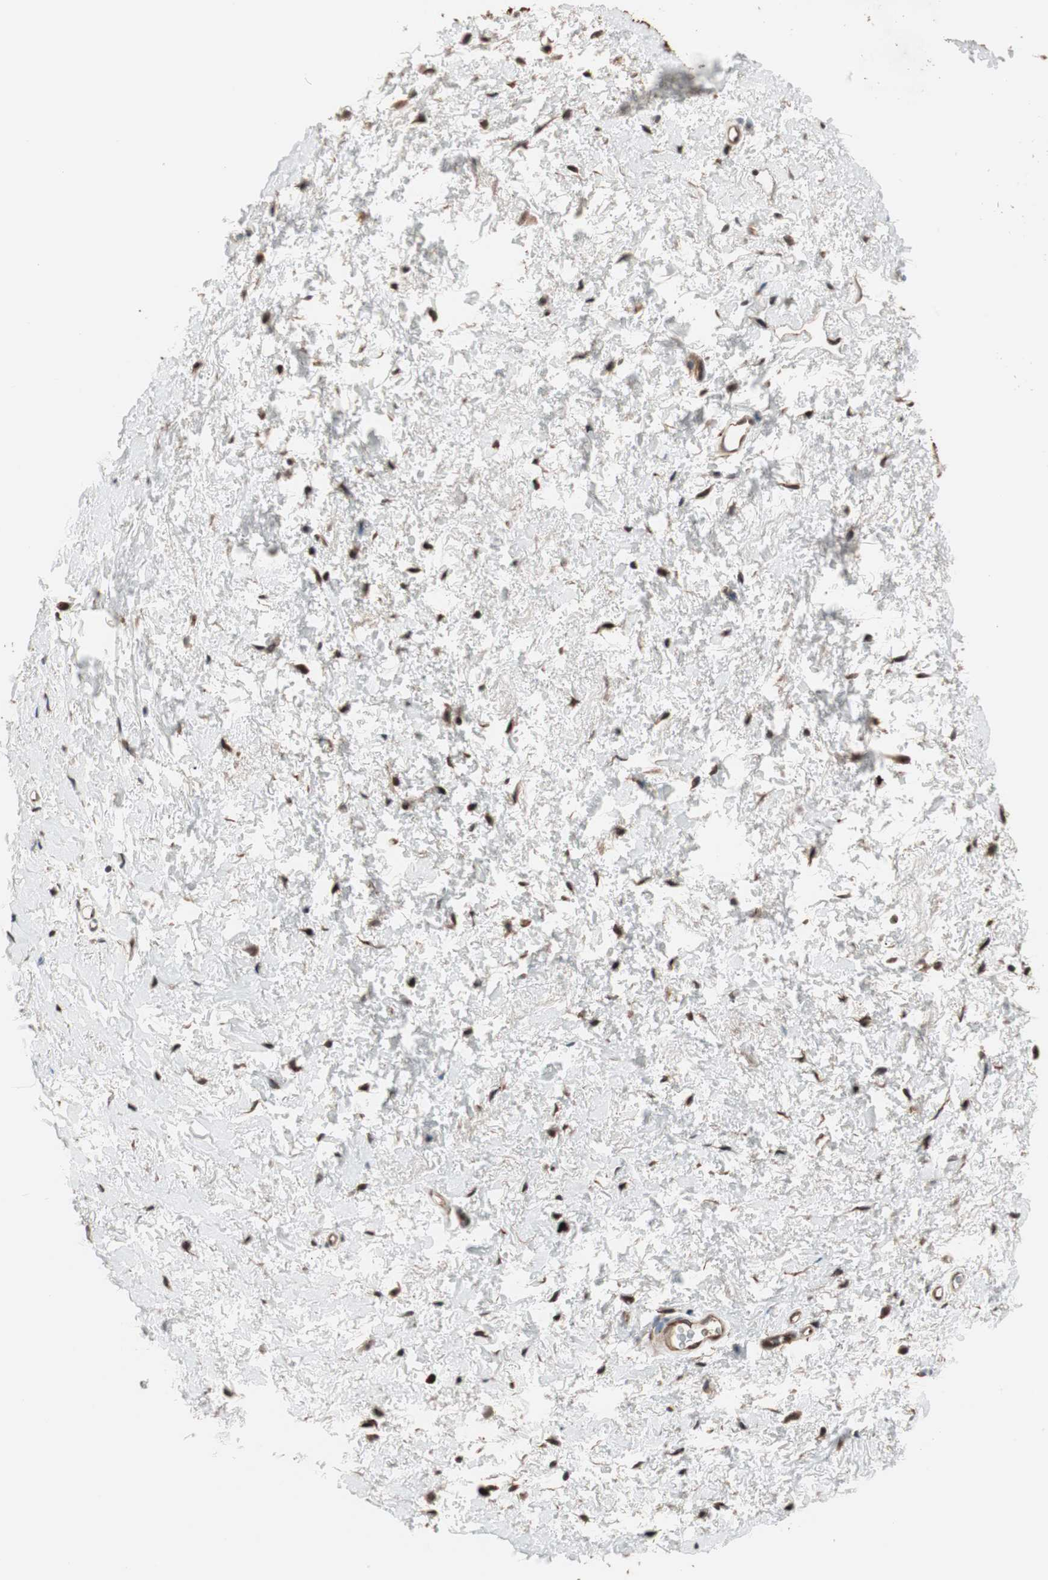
{"staining": {"intensity": "strong", "quantity": "25%-75%", "location": "nuclear"}, "tissue": "adipose tissue", "cell_type": "Adipocytes", "image_type": "normal", "snomed": [{"axis": "morphology", "description": "Normal tissue, NOS"}, {"axis": "topography", "description": "Soft tissue"}, {"axis": "topography", "description": "Peripheral nerve tissue"}], "caption": "Adipose tissue stained with a brown dye demonstrates strong nuclear positive staining in approximately 25%-75% of adipocytes.", "gene": "PRKG2", "patient": {"sex": "female", "age": 71}}